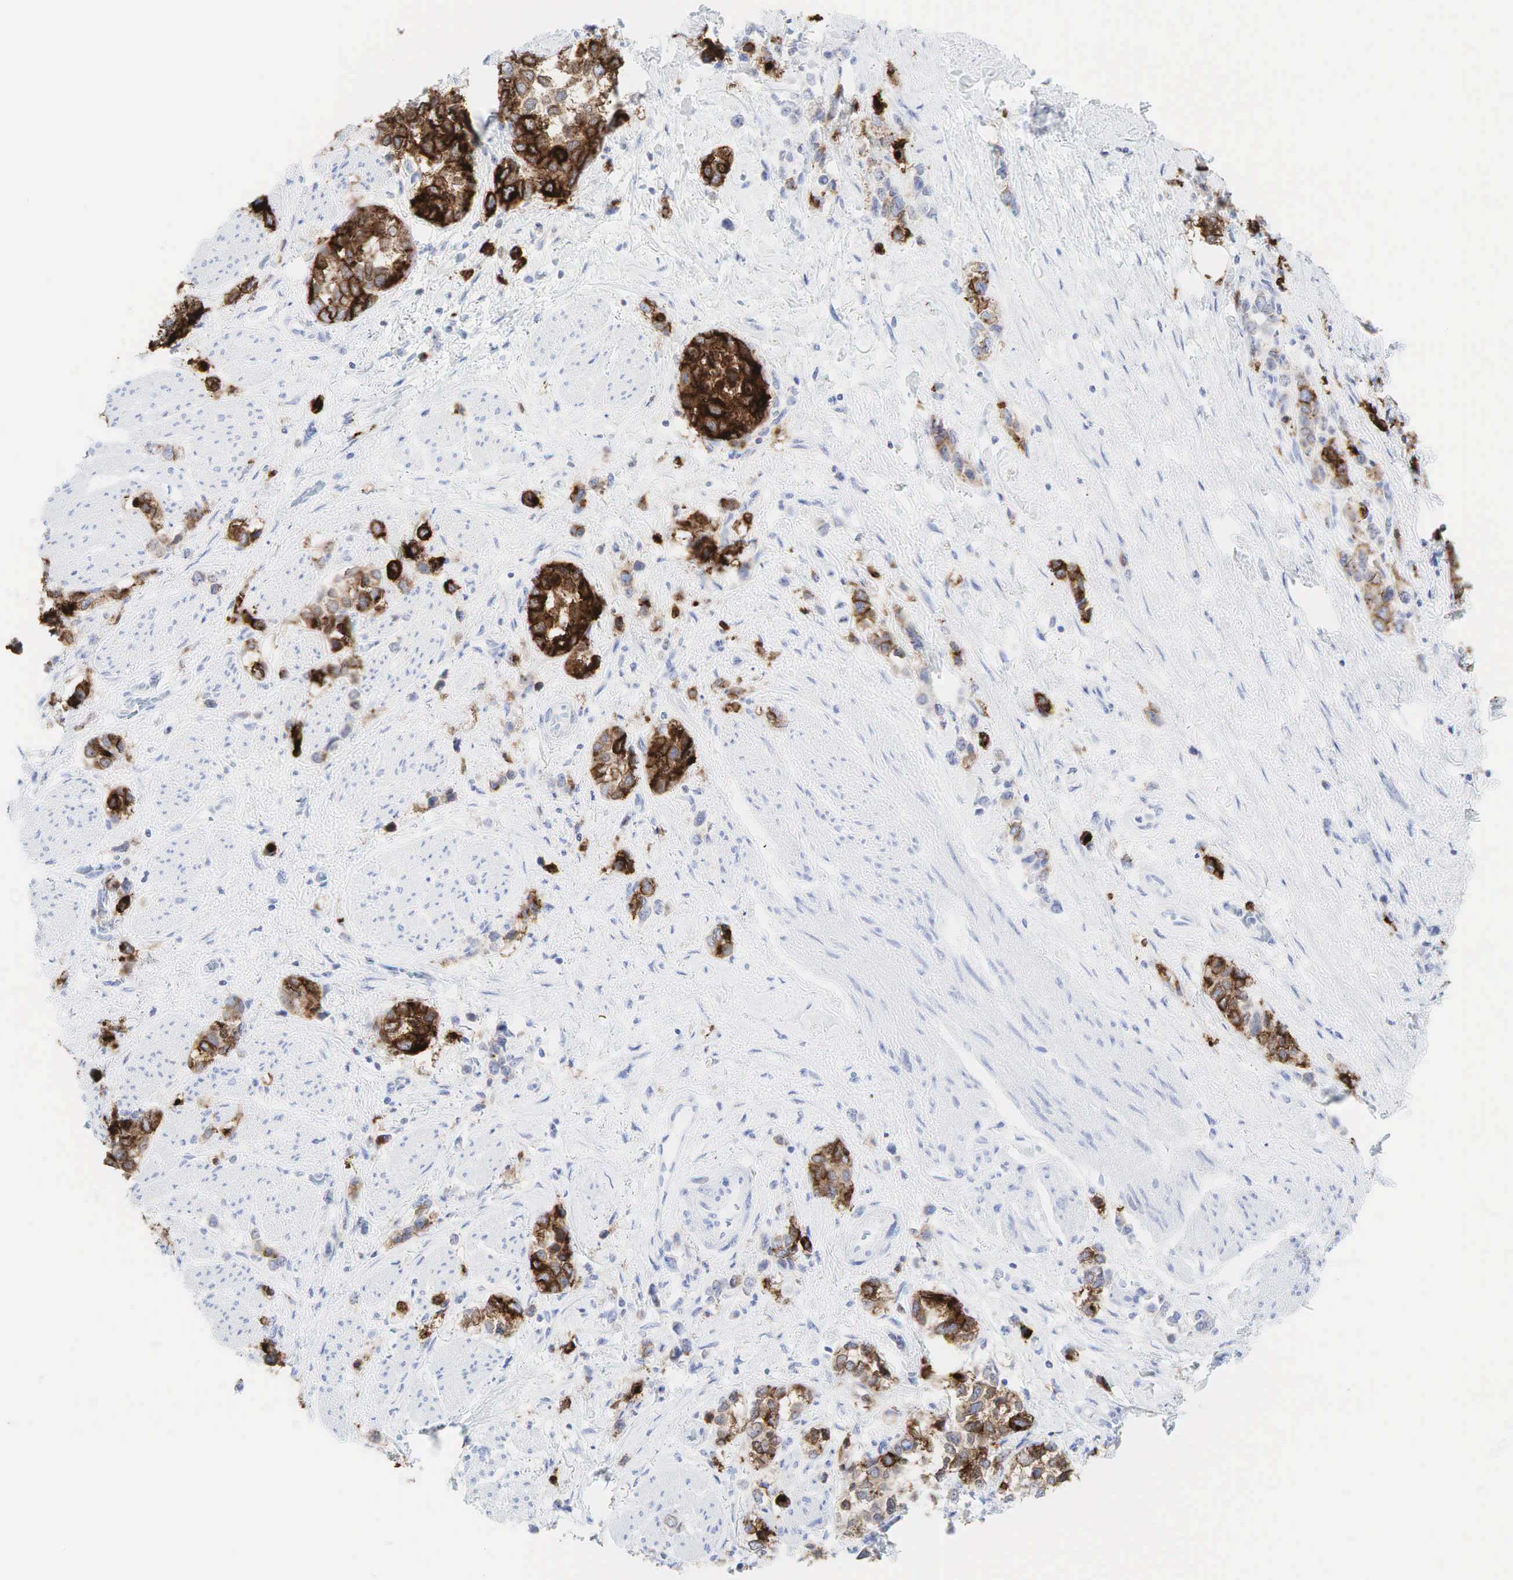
{"staining": {"intensity": "strong", "quantity": ">75%", "location": "cytoplasmic/membranous"}, "tissue": "stomach cancer", "cell_type": "Tumor cells", "image_type": "cancer", "snomed": [{"axis": "morphology", "description": "Adenocarcinoma, NOS"}, {"axis": "topography", "description": "Stomach, upper"}], "caption": "This is an image of immunohistochemistry staining of stomach adenocarcinoma, which shows strong expression in the cytoplasmic/membranous of tumor cells.", "gene": "CEACAM5", "patient": {"sex": "male", "age": 76}}